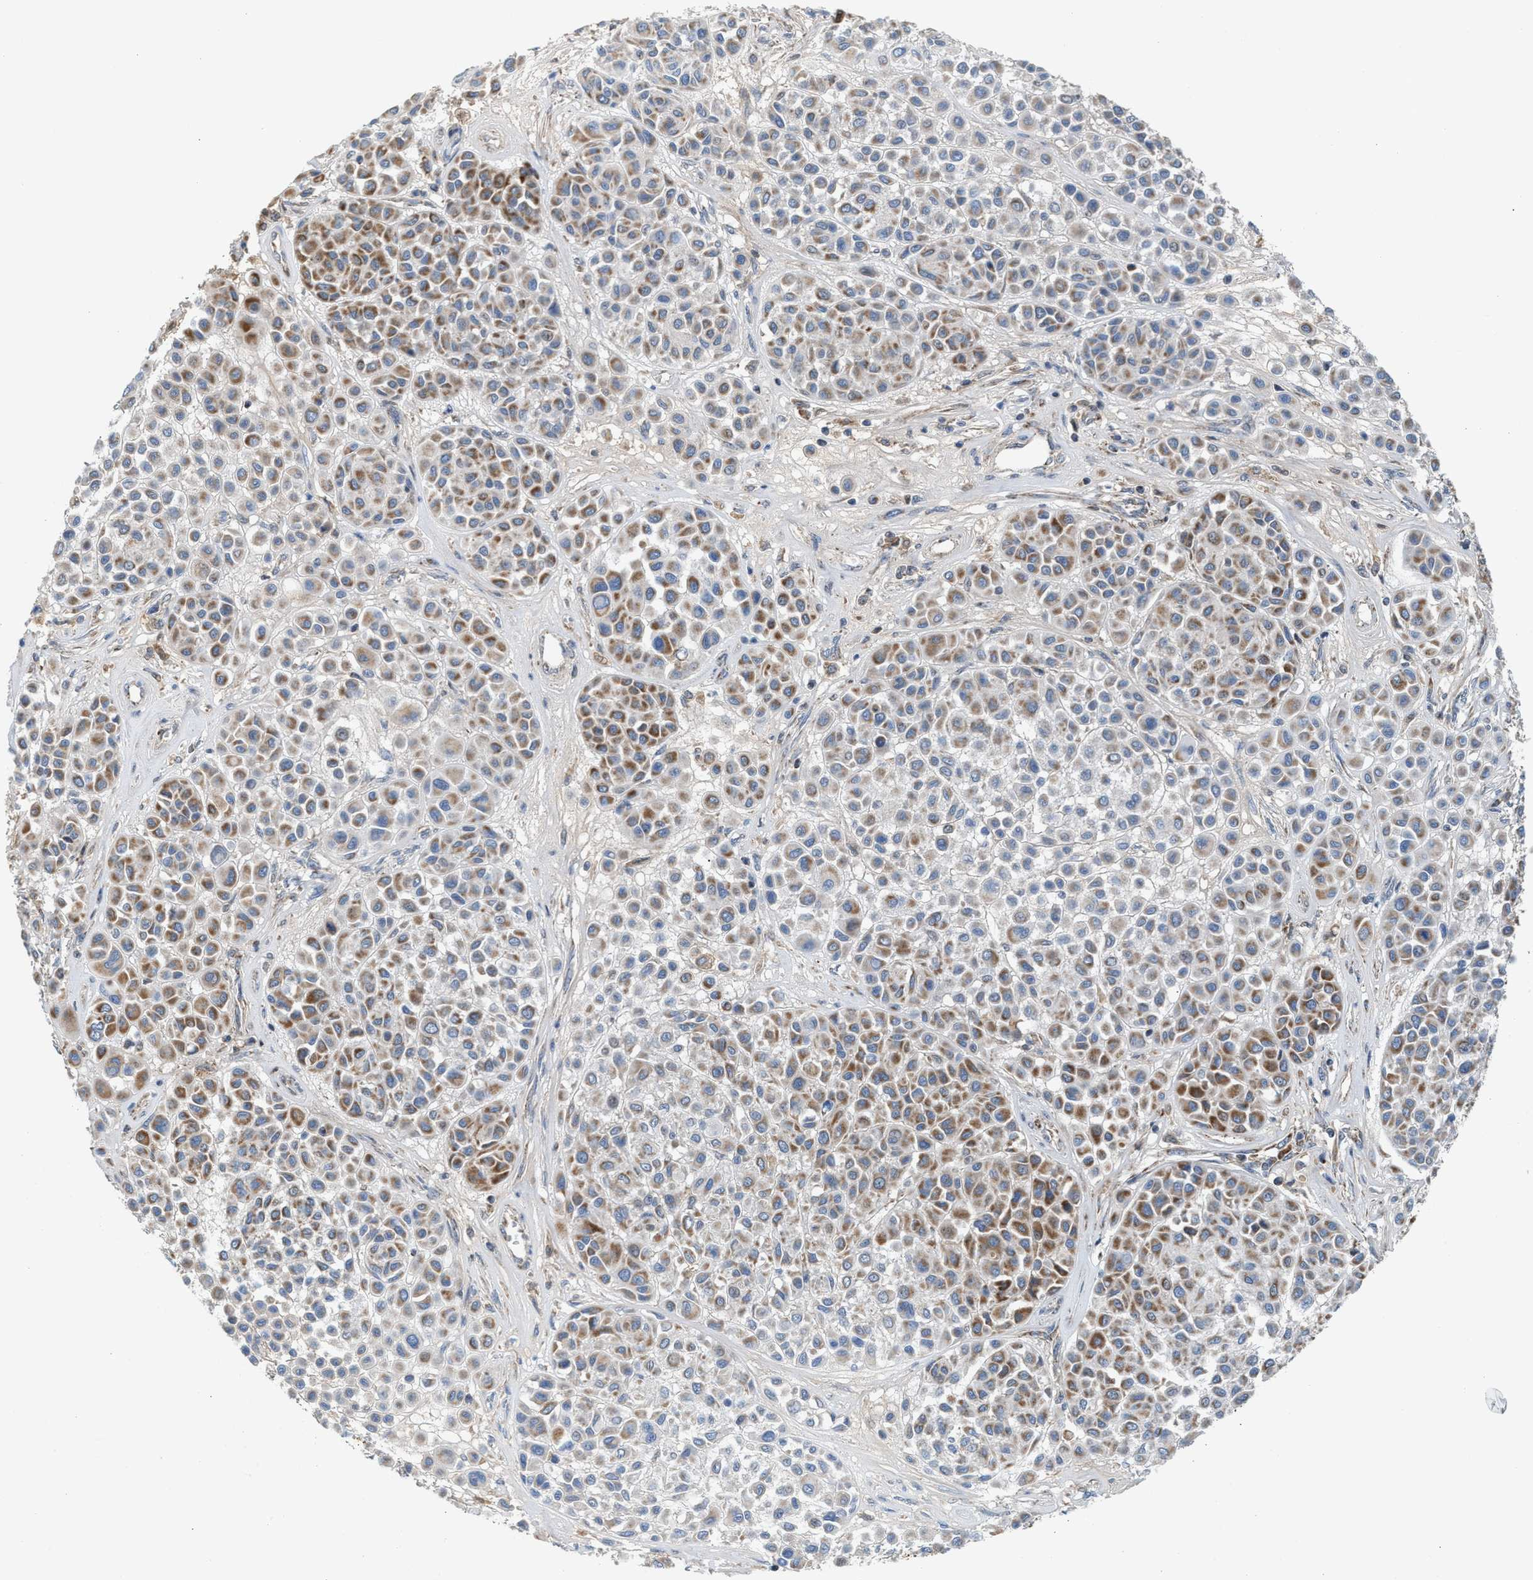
{"staining": {"intensity": "moderate", "quantity": "25%-75%", "location": "cytoplasmic/membranous"}, "tissue": "melanoma", "cell_type": "Tumor cells", "image_type": "cancer", "snomed": [{"axis": "morphology", "description": "Malignant melanoma, Metastatic site"}, {"axis": "topography", "description": "Soft tissue"}], "caption": "Tumor cells display medium levels of moderate cytoplasmic/membranous expression in approximately 25%-75% of cells in human malignant melanoma (metastatic site).", "gene": "PMPCA", "patient": {"sex": "male", "age": 41}}